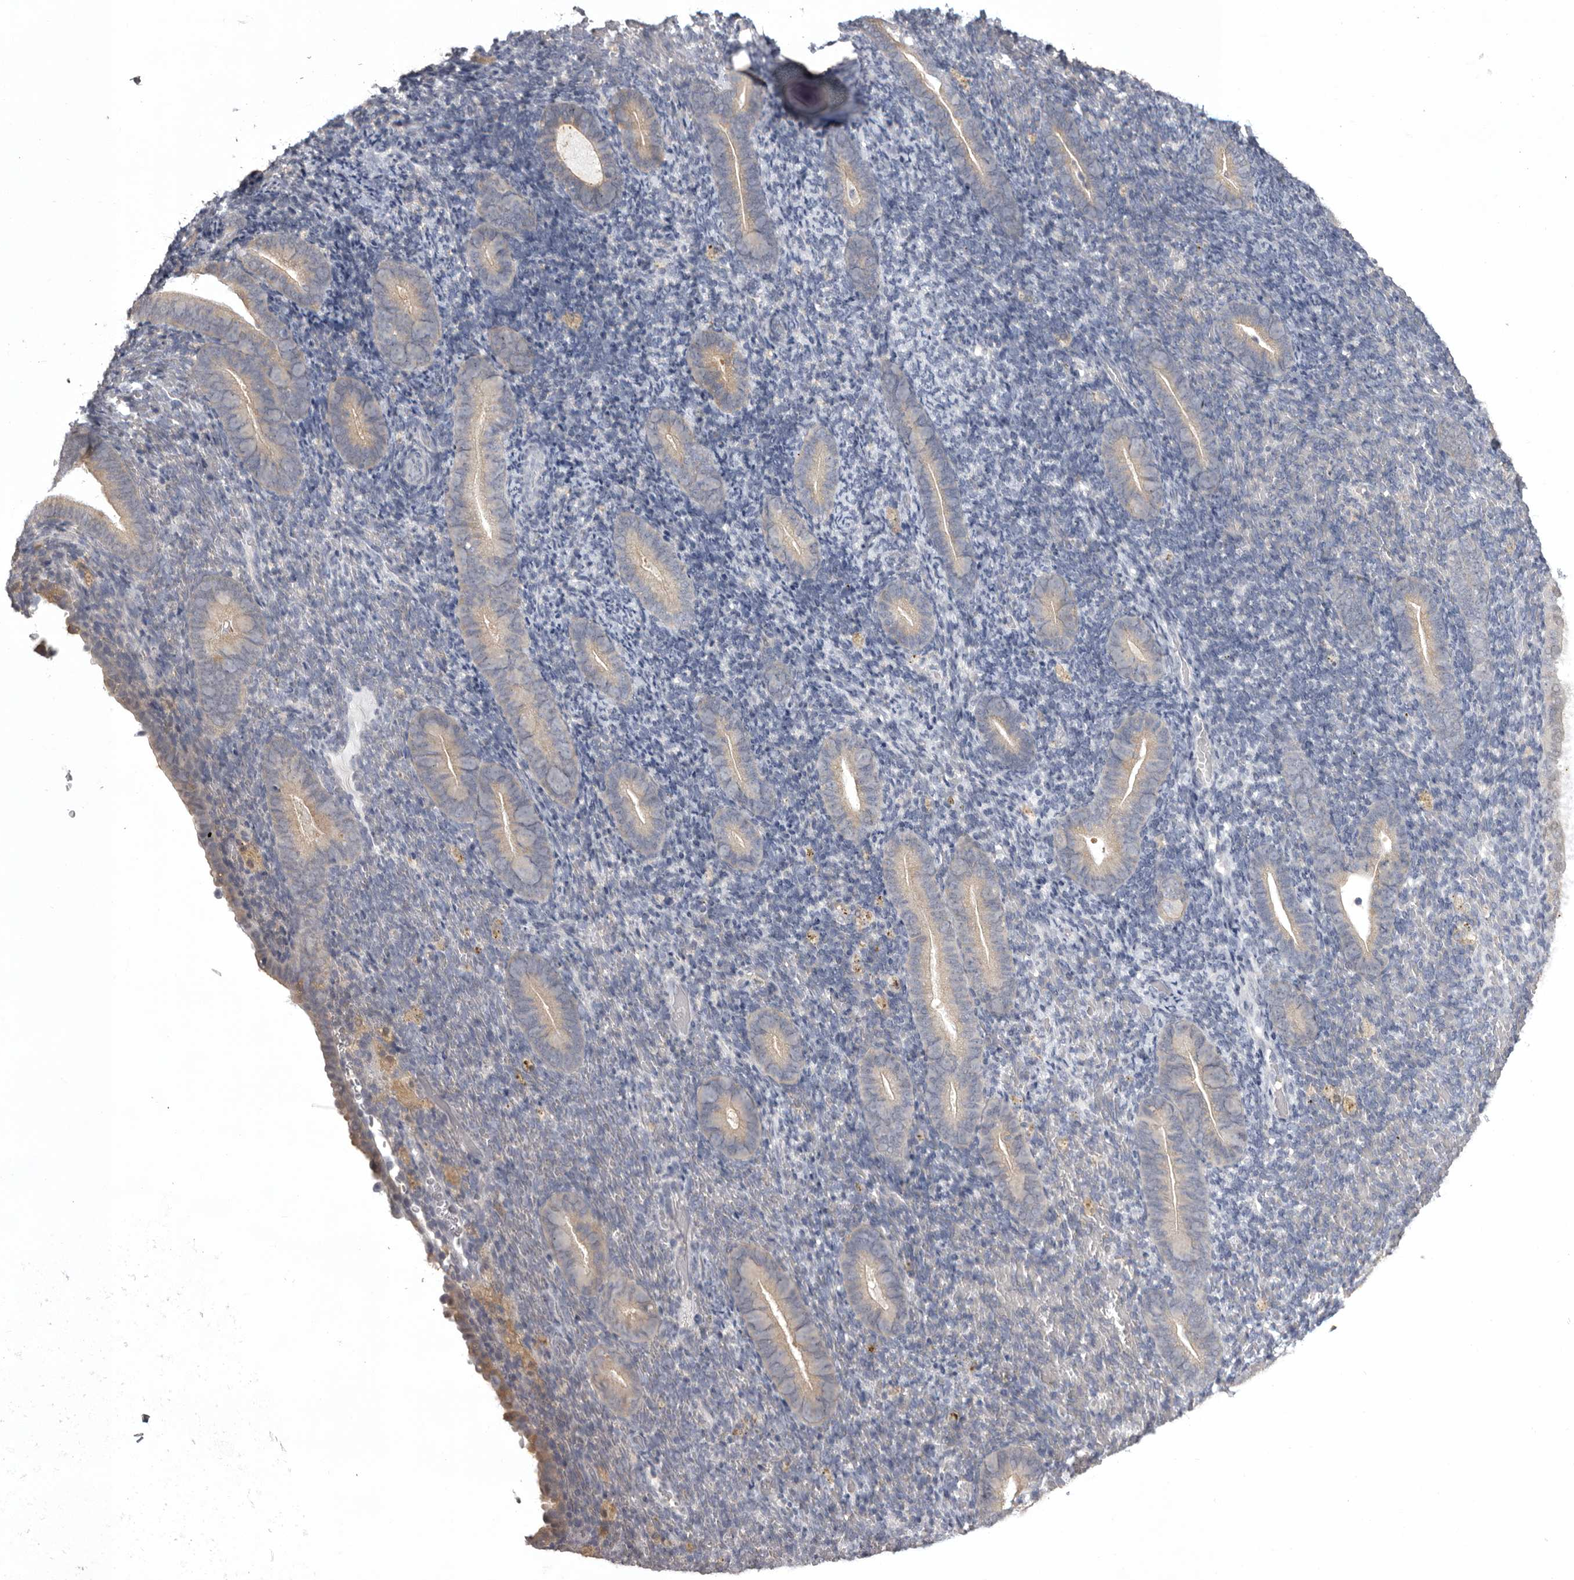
{"staining": {"intensity": "negative", "quantity": "none", "location": "none"}, "tissue": "endometrium", "cell_type": "Cells in endometrial stroma", "image_type": "normal", "snomed": [{"axis": "morphology", "description": "Normal tissue, NOS"}, {"axis": "topography", "description": "Endometrium"}], "caption": "Immunohistochemical staining of unremarkable endometrium shows no significant positivity in cells in endometrial stroma.", "gene": "MDH1", "patient": {"sex": "female", "age": 51}}